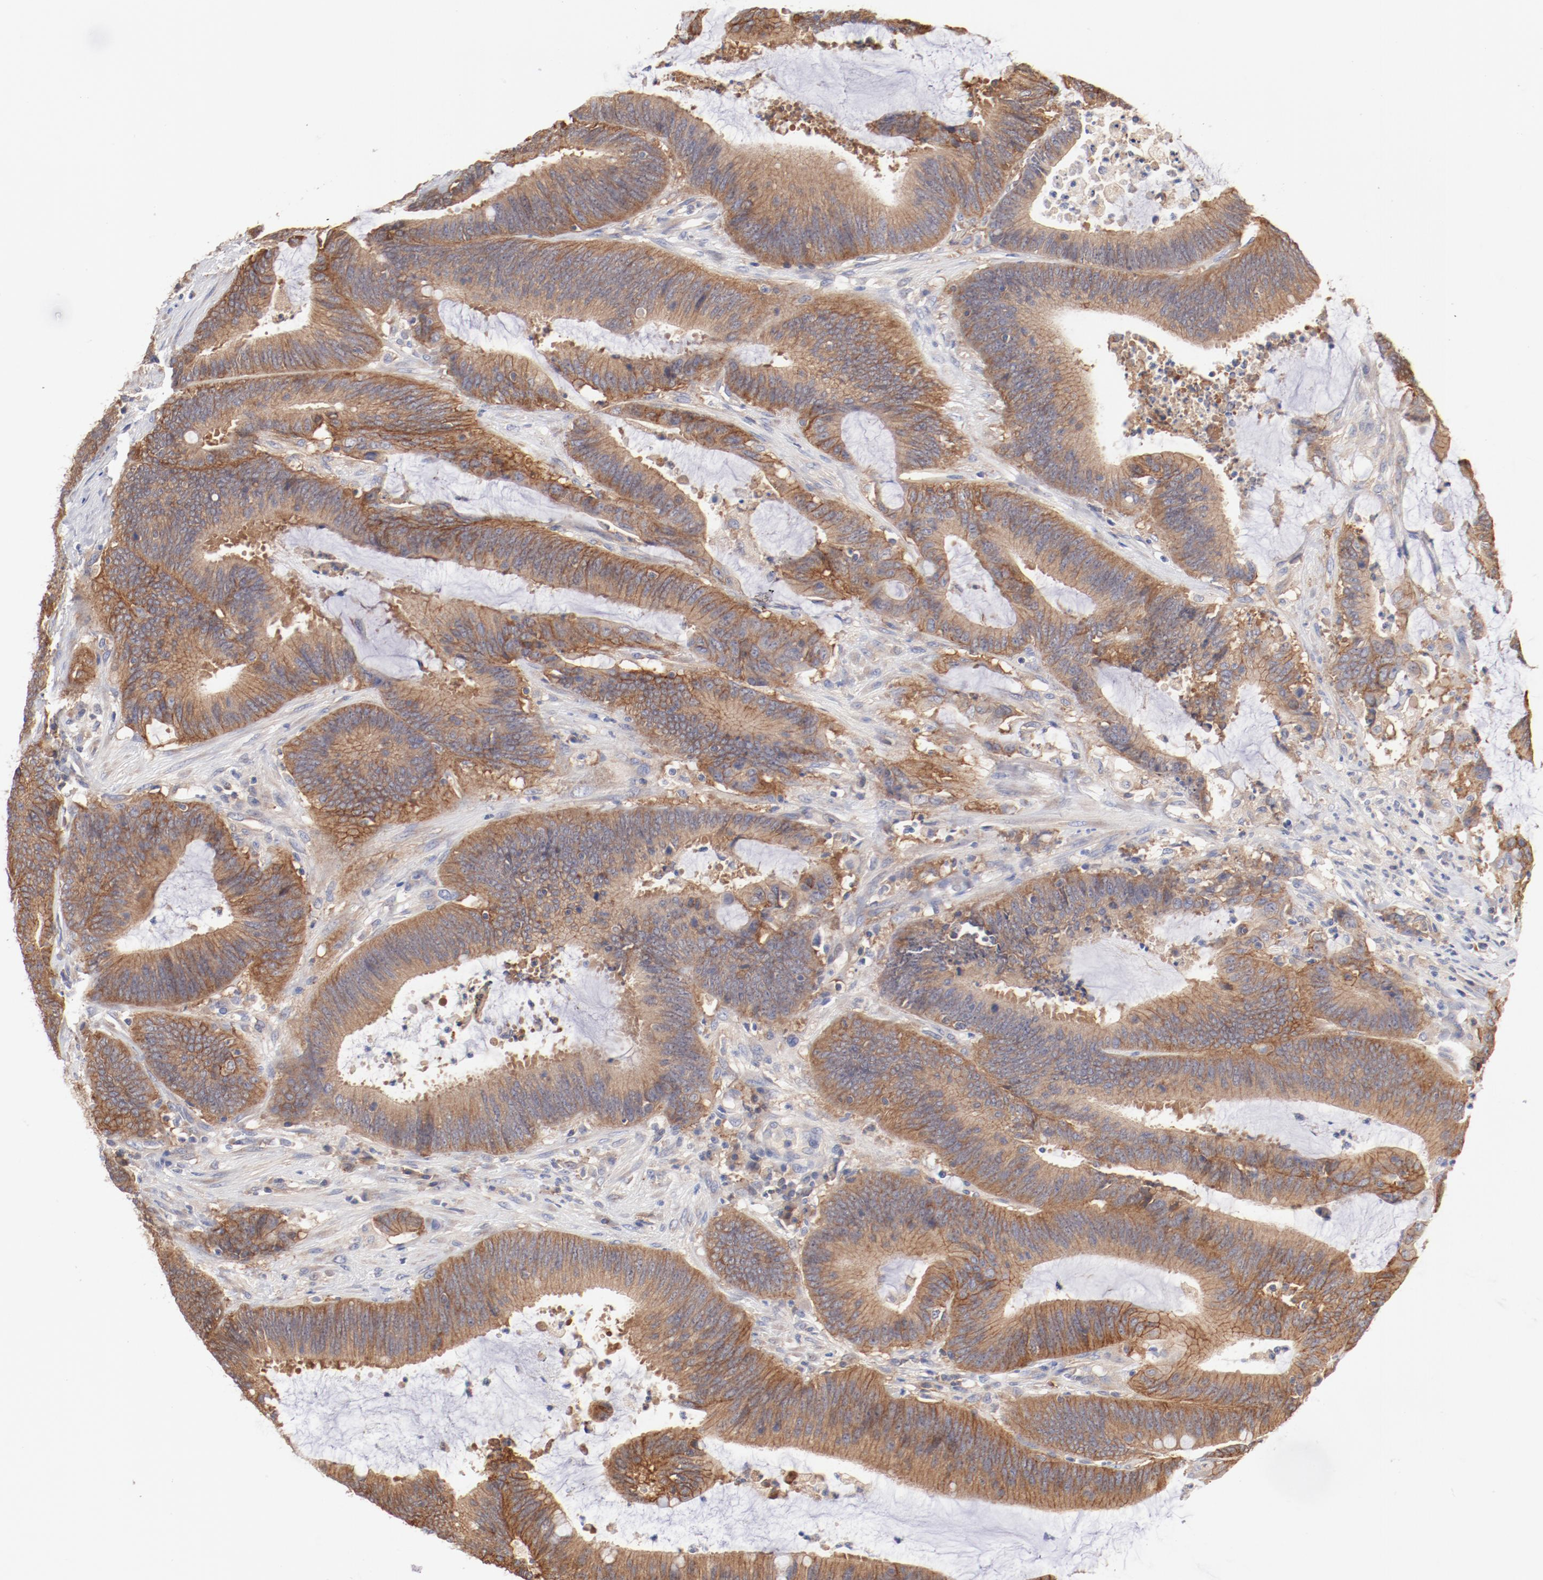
{"staining": {"intensity": "moderate", "quantity": ">75%", "location": "cytoplasmic/membranous"}, "tissue": "colorectal cancer", "cell_type": "Tumor cells", "image_type": "cancer", "snomed": [{"axis": "morphology", "description": "Adenocarcinoma, NOS"}, {"axis": "topography", "description": "Rectum"}], "caption": "Tumor cells display moderate cytoplasmic/membranous positivity in approximately >75% of cells in colorectal adenocarcinoma. Immunohistochemistry stains the protein of interest in brown and the nuclei are stained blue.", "gene": "SETD3", "patient": {"sex": "female", "age": 66}}